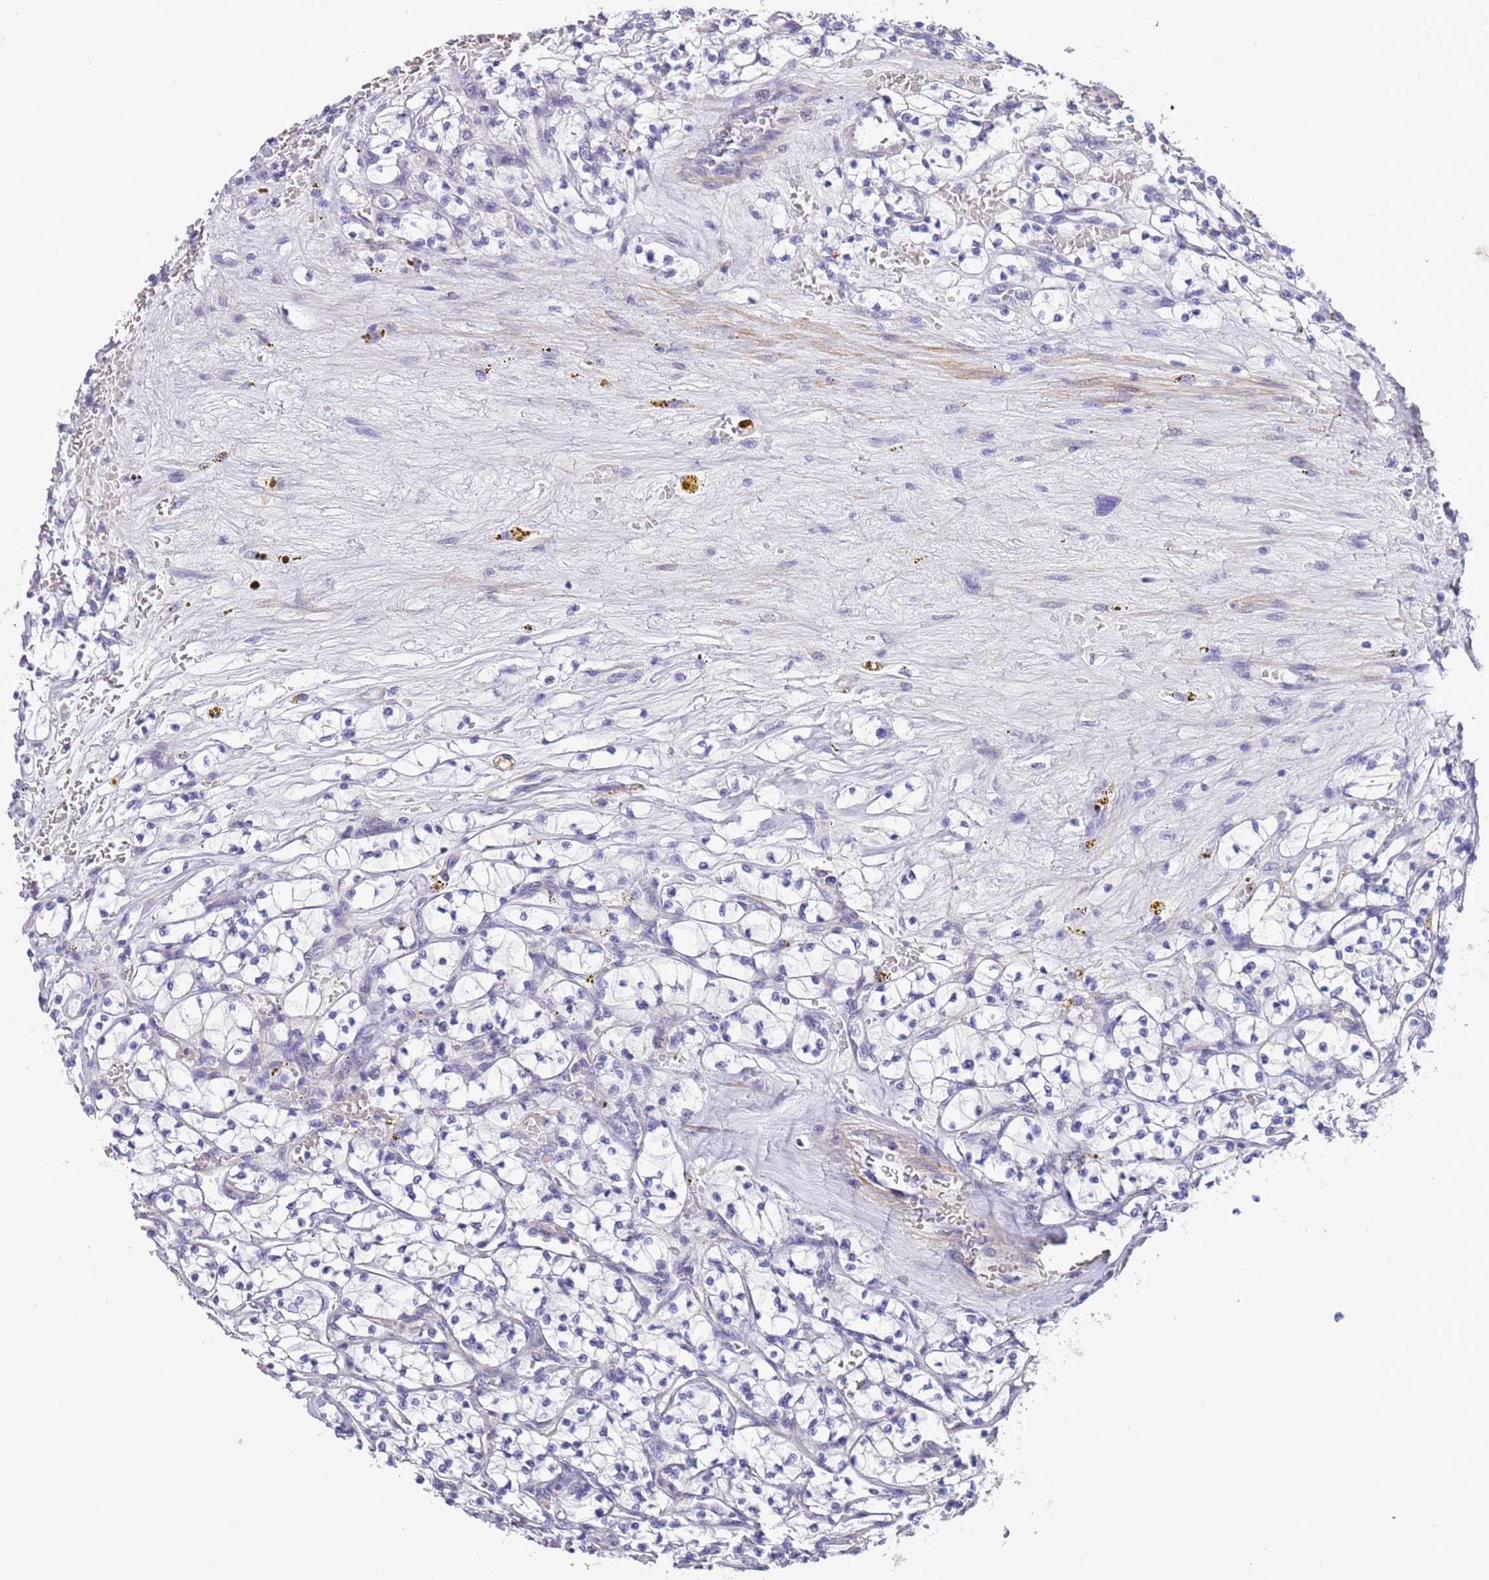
{"staining": {"intensity": "negative", "quantity": "none", "location": "none"}, "tissue": "renal cancer", "cell_type": "Tumor cells", "image_type": "cancer", "snomed": [{"axis": "morphology", "description": "Adenocarcinoma, NOS"}, {"axis": "topography", "description": "Kidney"}], "caption": "Immunohistochemistry image of neoplastic tissue: adenocarcinoma (renal) stained with DAB (3,3'-diaminobenzidine) reveals no significant protein staining in tumor cells.", "gene": "PCGF2", "patient": {"sex": "female", "age": 64}}